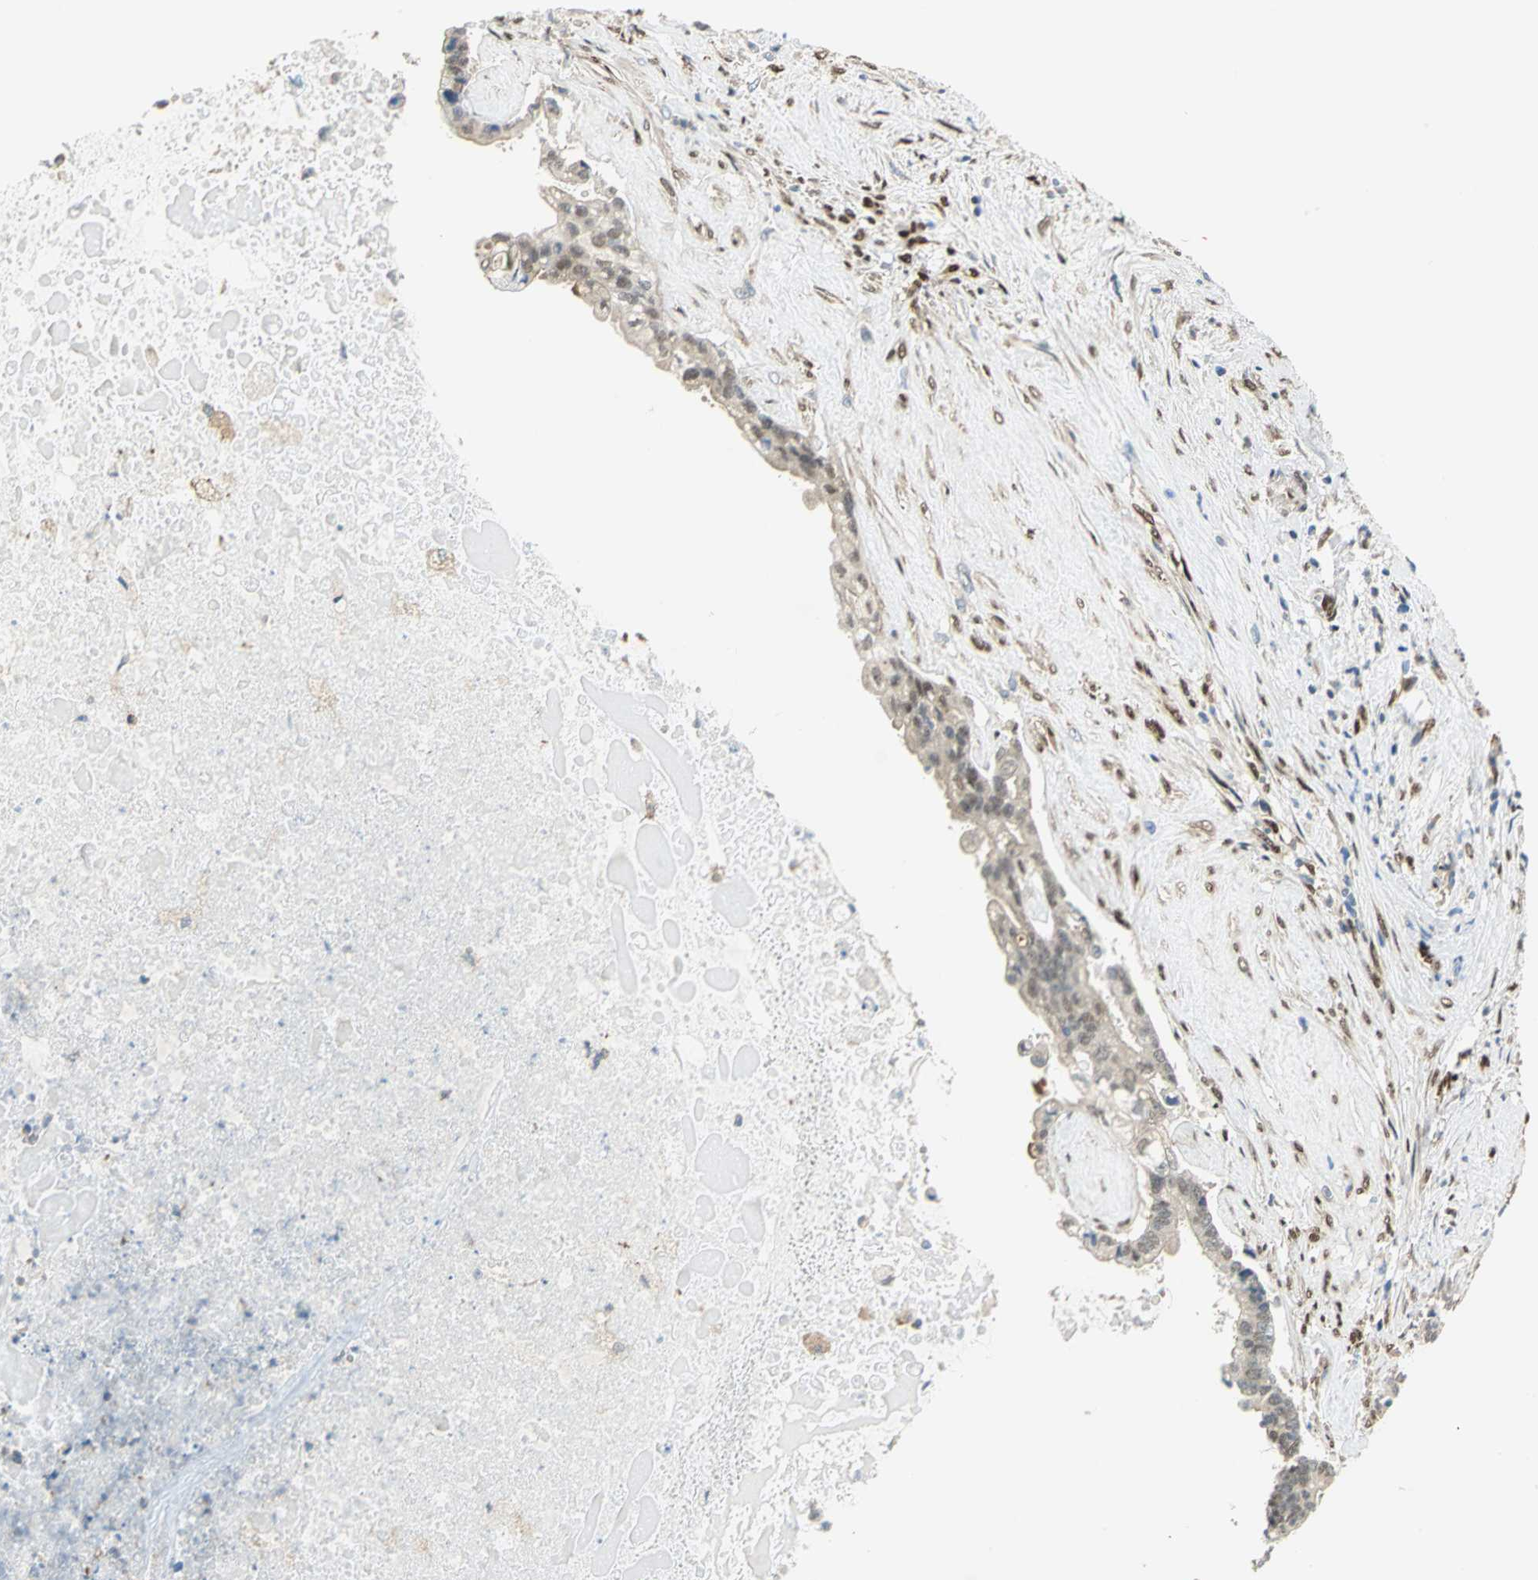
{"staining": {"intensity": "weak", "quantity": ">75%", "location": "cytoplasmic/membranous,nuclear"}, "tissue": "liver cancer", "cell_type": "Tumor cells", "image_type": "cancer", "snomed": [{"axis": "morphology", "description": "Cholangiocarcinoma"}, {"axis": "topography", "description": "Liver"}], "caption": "The photomicrograph demonstrates a brown stain indicating the presence of a protein in the cytoplasmic/membranous and nuclear of tumor cells in liver cancer (cholangiocarcinoma). (DAB IHC with brightfield microscopy, high magnification).", "gene": "RBFOX2", "patient": {"sex": "male", "age": 57}}